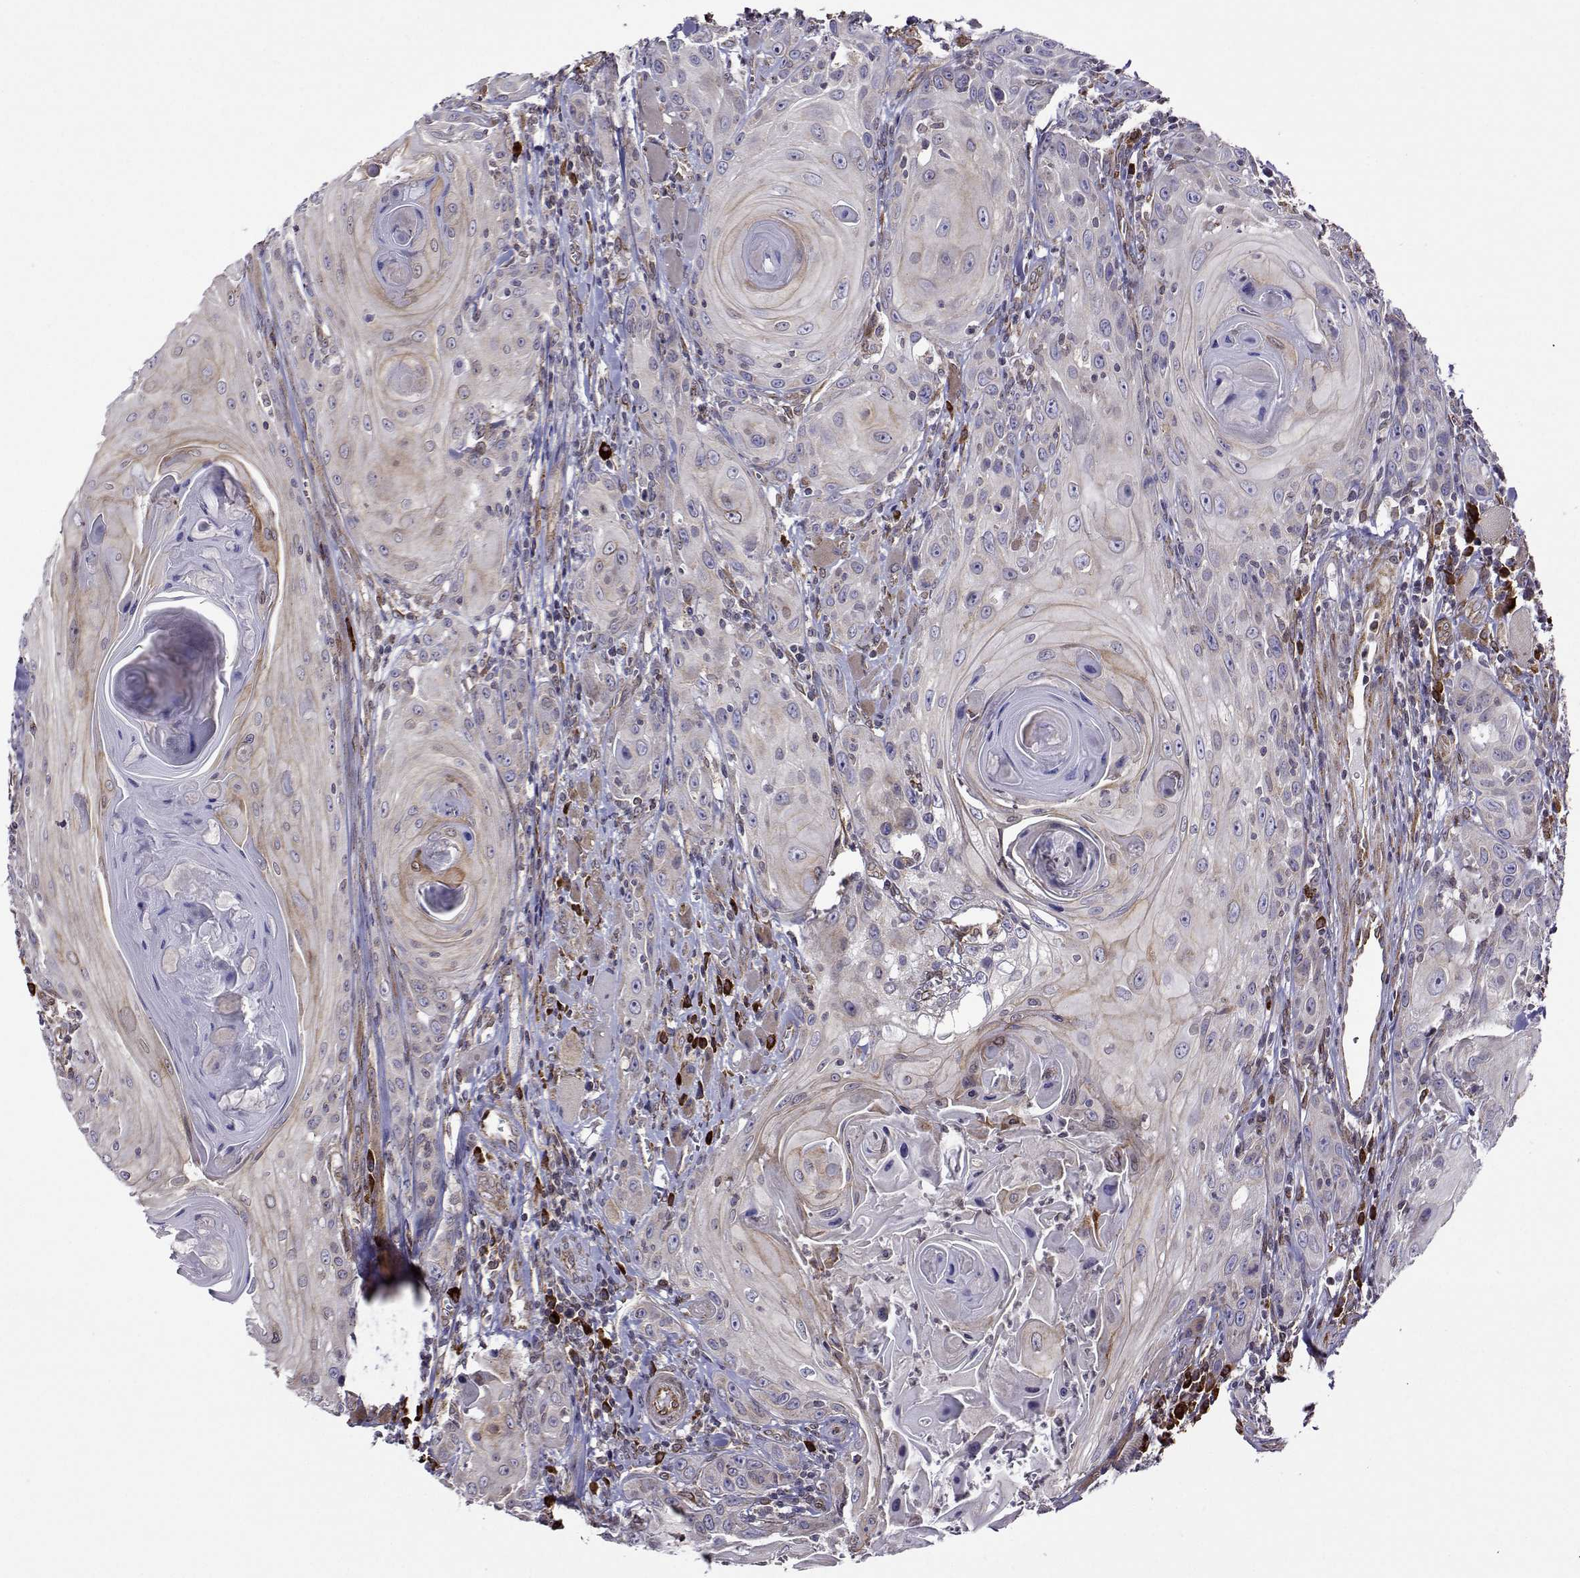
{"staining": {"intensity": "negative", "quantity": "none", "location": "none"}, "tissue": "head and neck cancer", "cell_type": "Tumor cells", "image_type": "cancer", "snomed": [{"axis": "morphology", "description": "Squamous cell carcinoma, NOS"}, {"axis": "topography", "description": "Head-Neck"}], "caption": "Immunohistochemistry of human head and neck squamous cell carcinoma exhibits no expression in tumor cells.", "gene": "PGRMC2", "patient": {"sex": "female", "age": 80}}